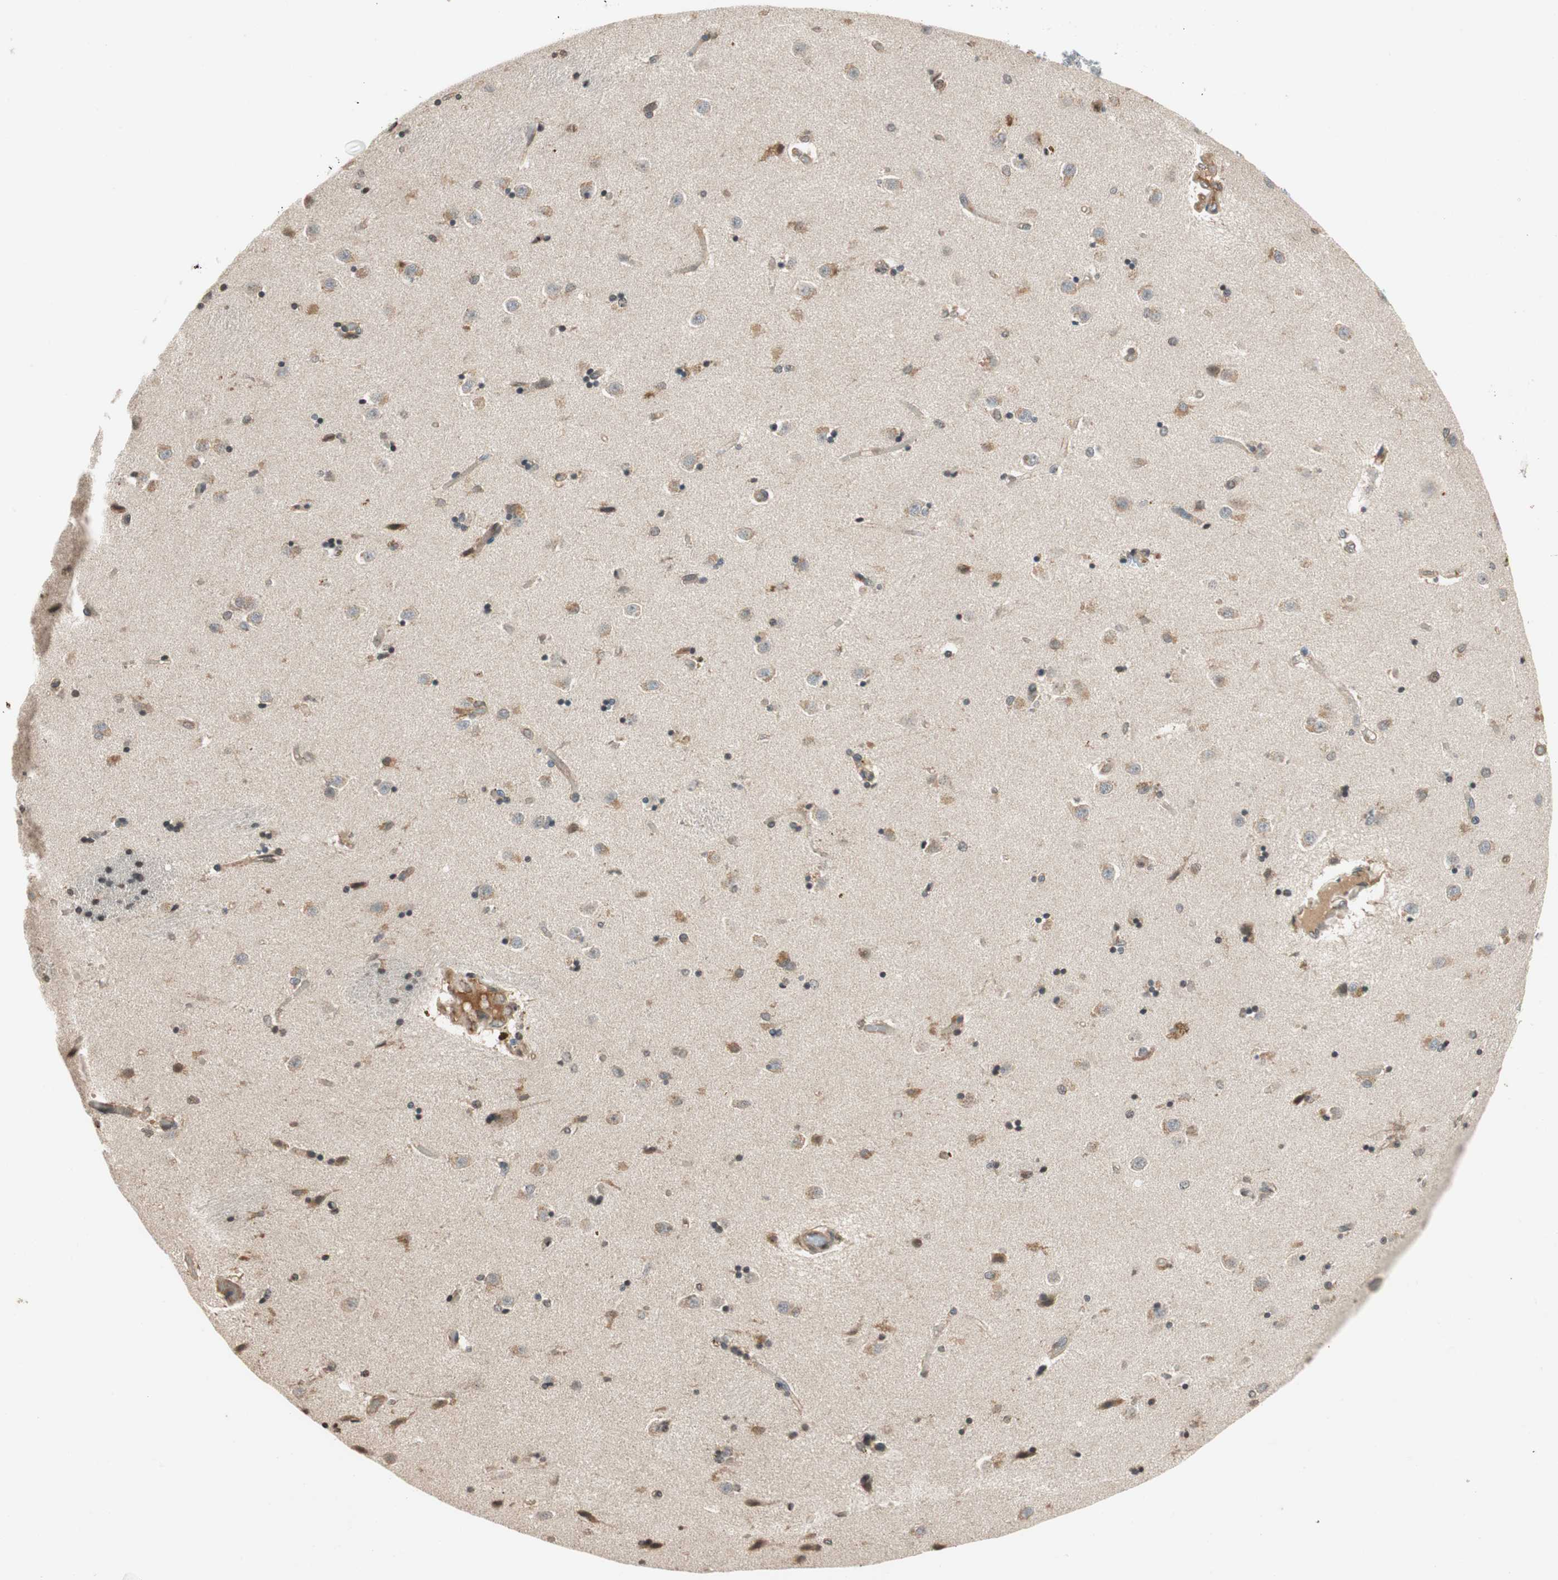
{"staining": {"intensity": "moderate", "quantity": "25%-75%", "location": "cytoplasmic/membranous,nuclear"}, "tissue": "caudate", "cell_type": "Glial cells", "image_type": "normal", "snomed": [{"axis": "morphology", "description": "Normal tissue, NOS"}, {"axis": "topography", "description": "Lateral ventricle wall"}], "caption": "Normal caudate exhibits moderate cytoplasmic/membranous,nuclear positivity in about 25%-75% of glial cells The staining is performed using DAB brown chromogen to label protein expression. The nuclei are counter-stained blue using hematoxylin..", "gene": "GCLM", "patient": {"sex": "female", "age": 54}}